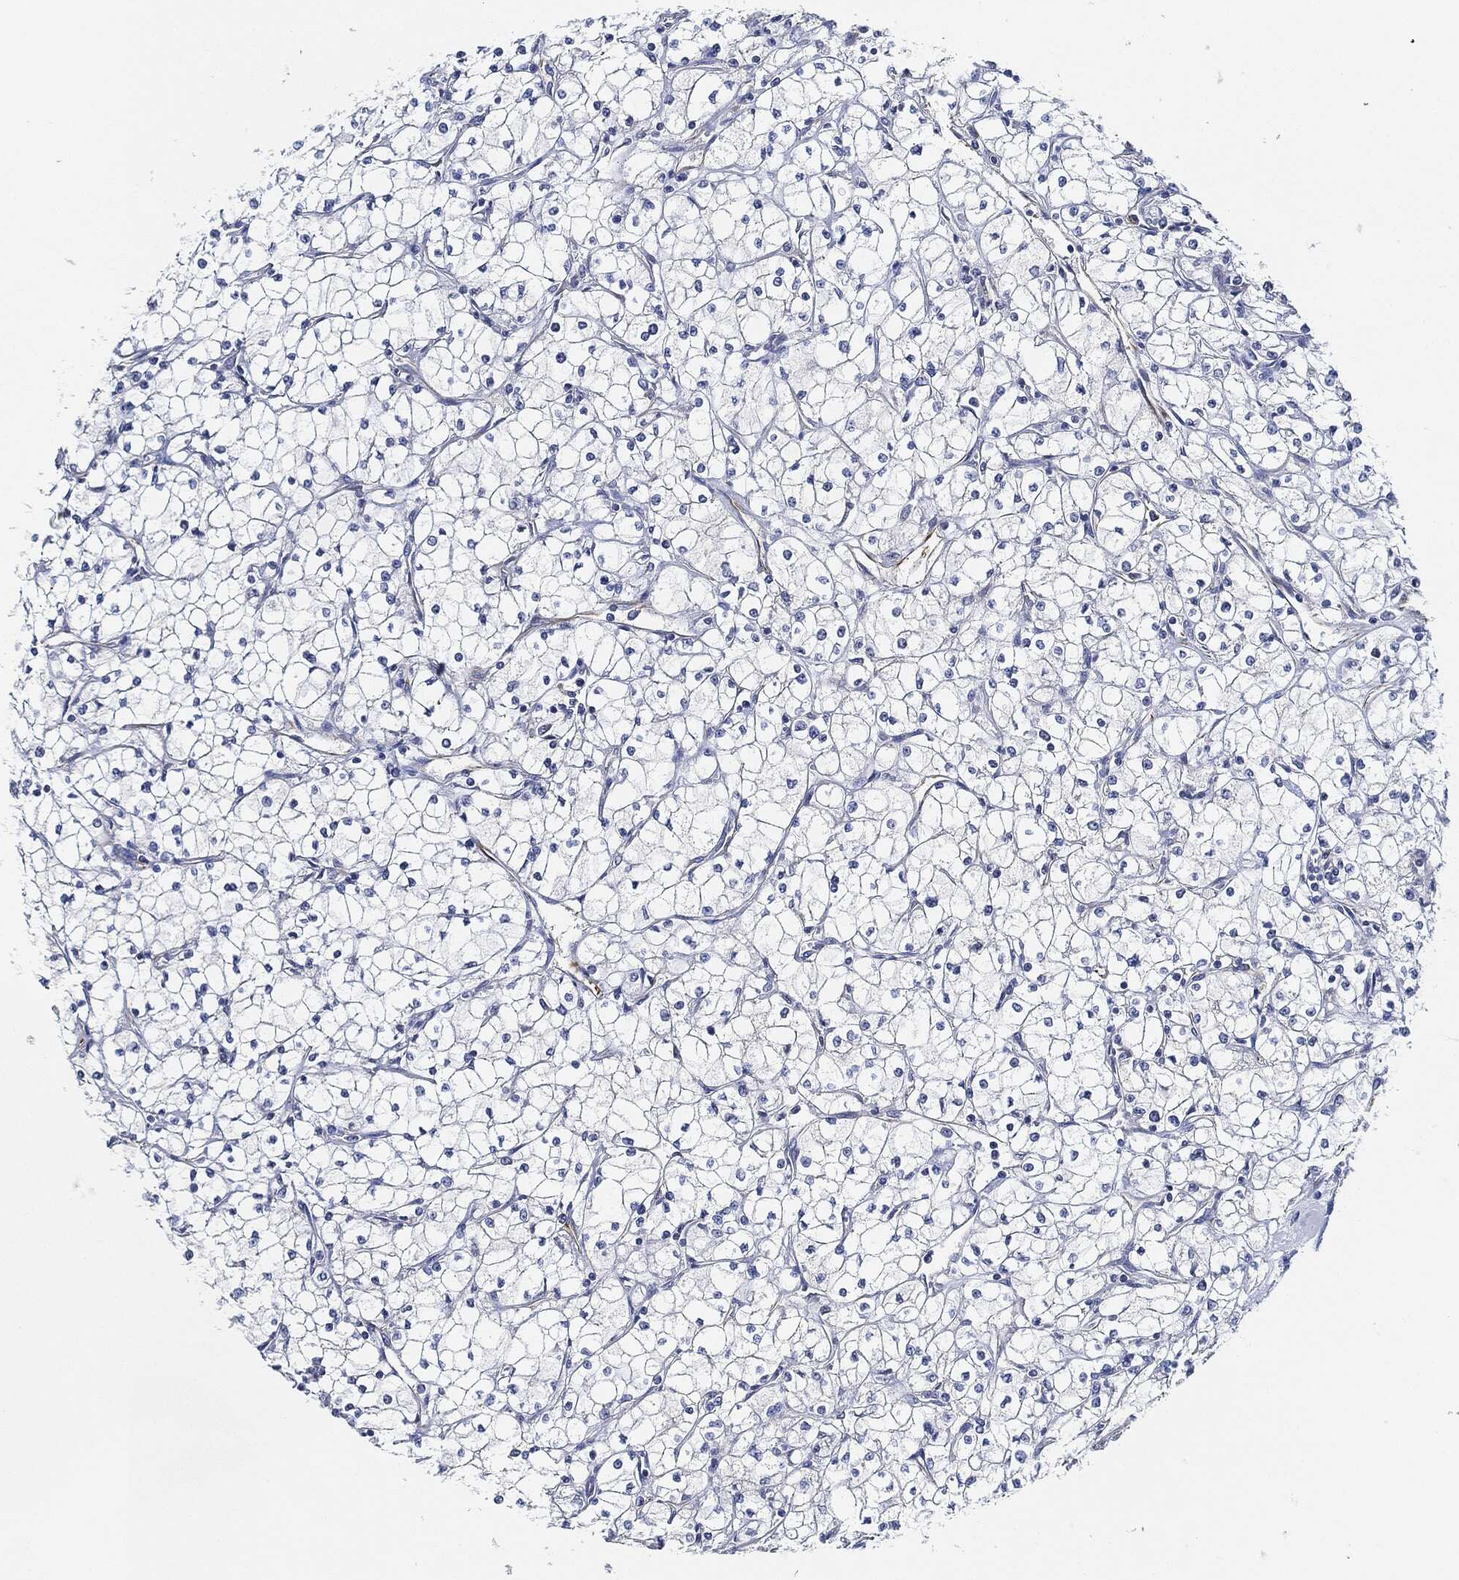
{"staining": {"intensity": "negative", "quantity": "none", "location": "none"}, "tissue": "renal cancer", "cell_type": "Tumor cells", "image_type": "cancer", "snomed": [{"axis": "morphology", "description": "Adenocarcinoma, NOS"}, {"axis": "topography", "description": "Kidney"}], "caption": "This is a micrograph of immunohistochemistry staining of renal adenocarcinoma, which shows no positivity in tumor cells. (DAB immunohistochemistry, high magnification).", "gene": "THSD1", "patient": {"sex": "male", "age": 67}}